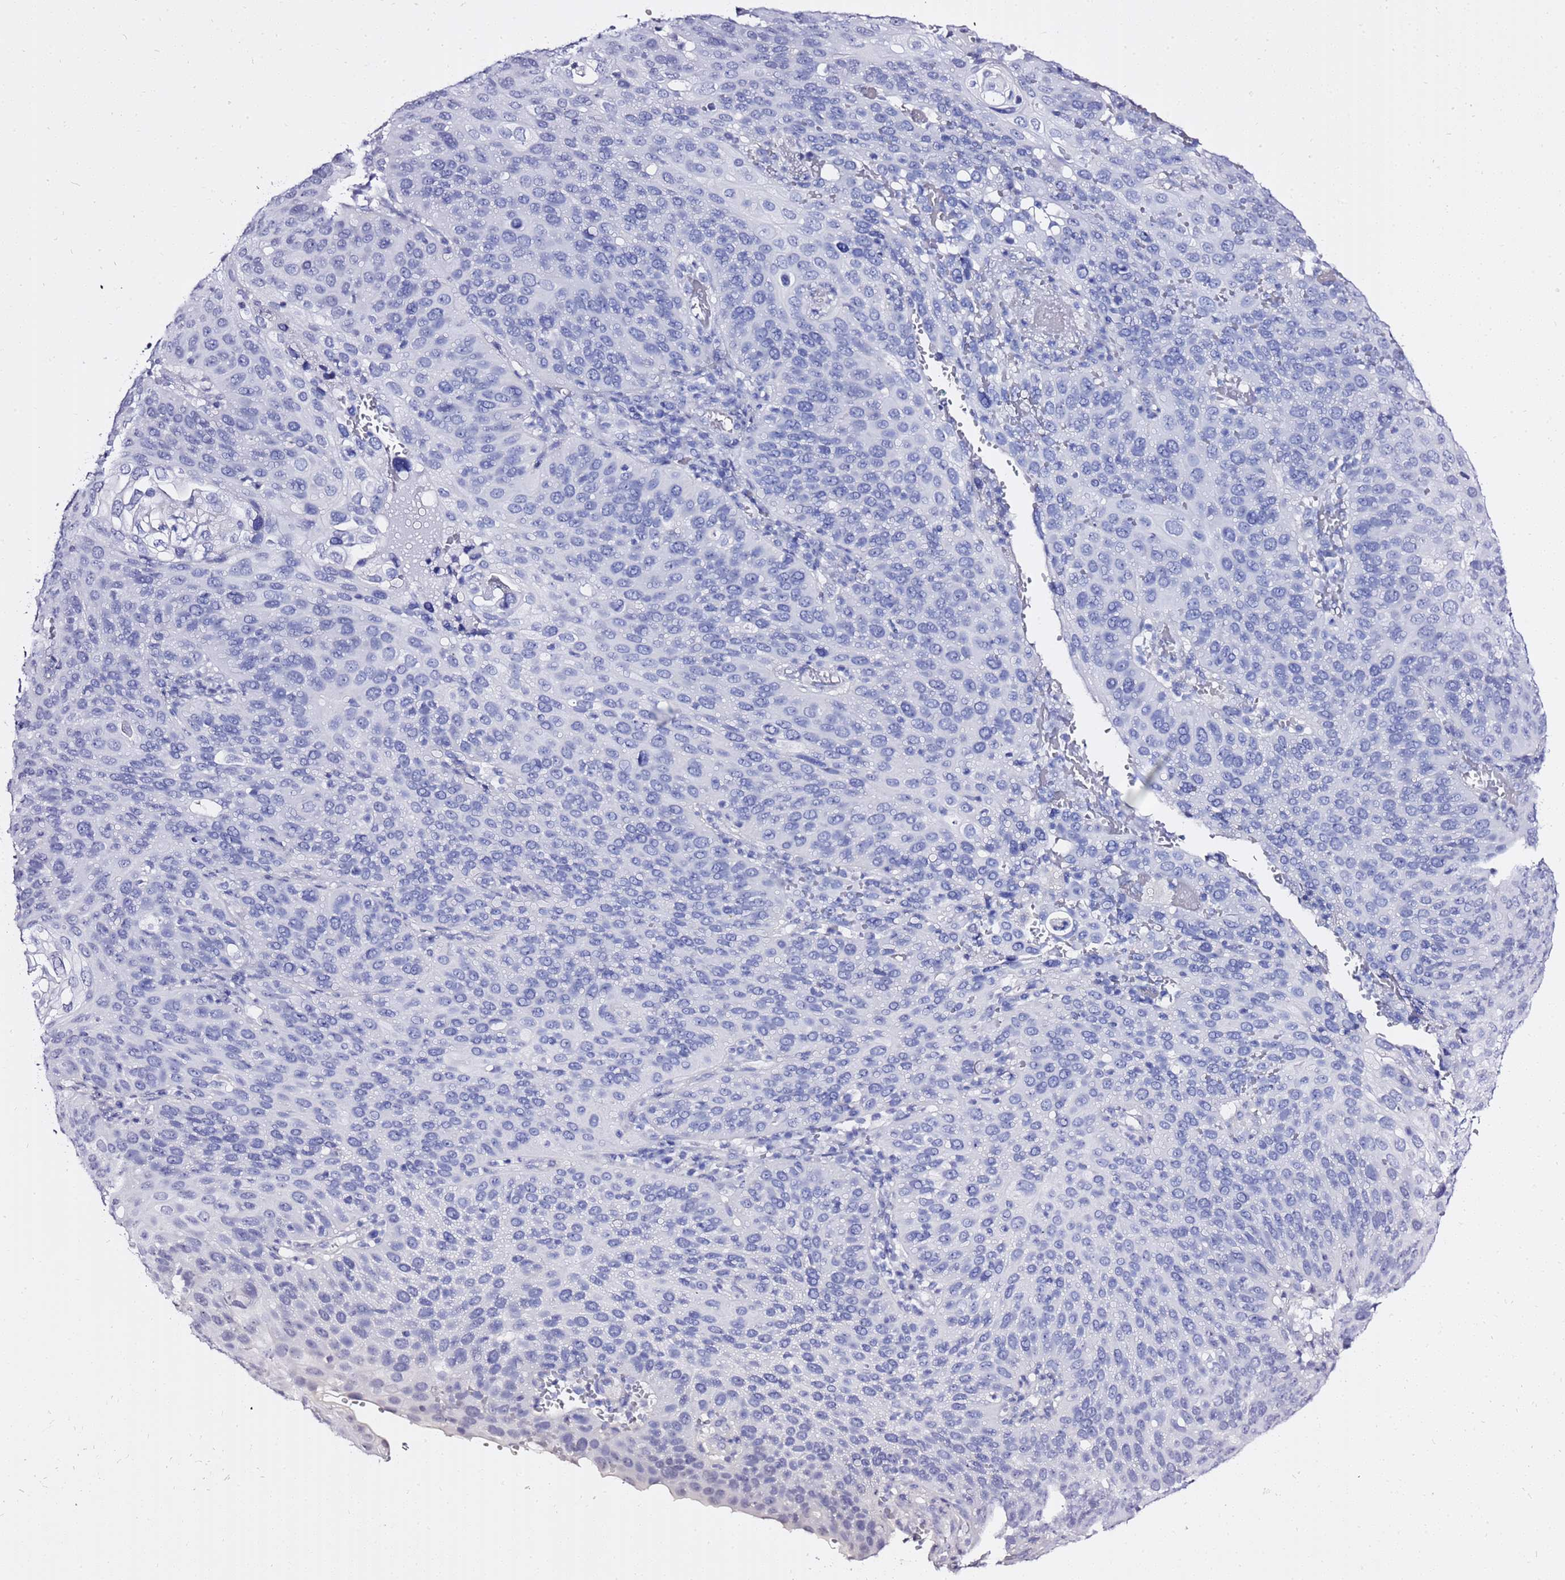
{"staining": {"intensity": "negative", "quantity": "none", "location": "none"}, "tissue": "cervical cancer", "cell_type": "Tumor cells", "image_type": "cancer", "snomed": [{"axis": "morphology", "description": "Squamous cell carcinoma, NOS"}, {"axis": "topography", "description": "Cervix"}], "caption": "Protein analysis of cervical squamous cell carcinoma reveals no significant expression in tumor cells.", "gene": "LIPF", "patient": {"sex": "female", "age": 36}}